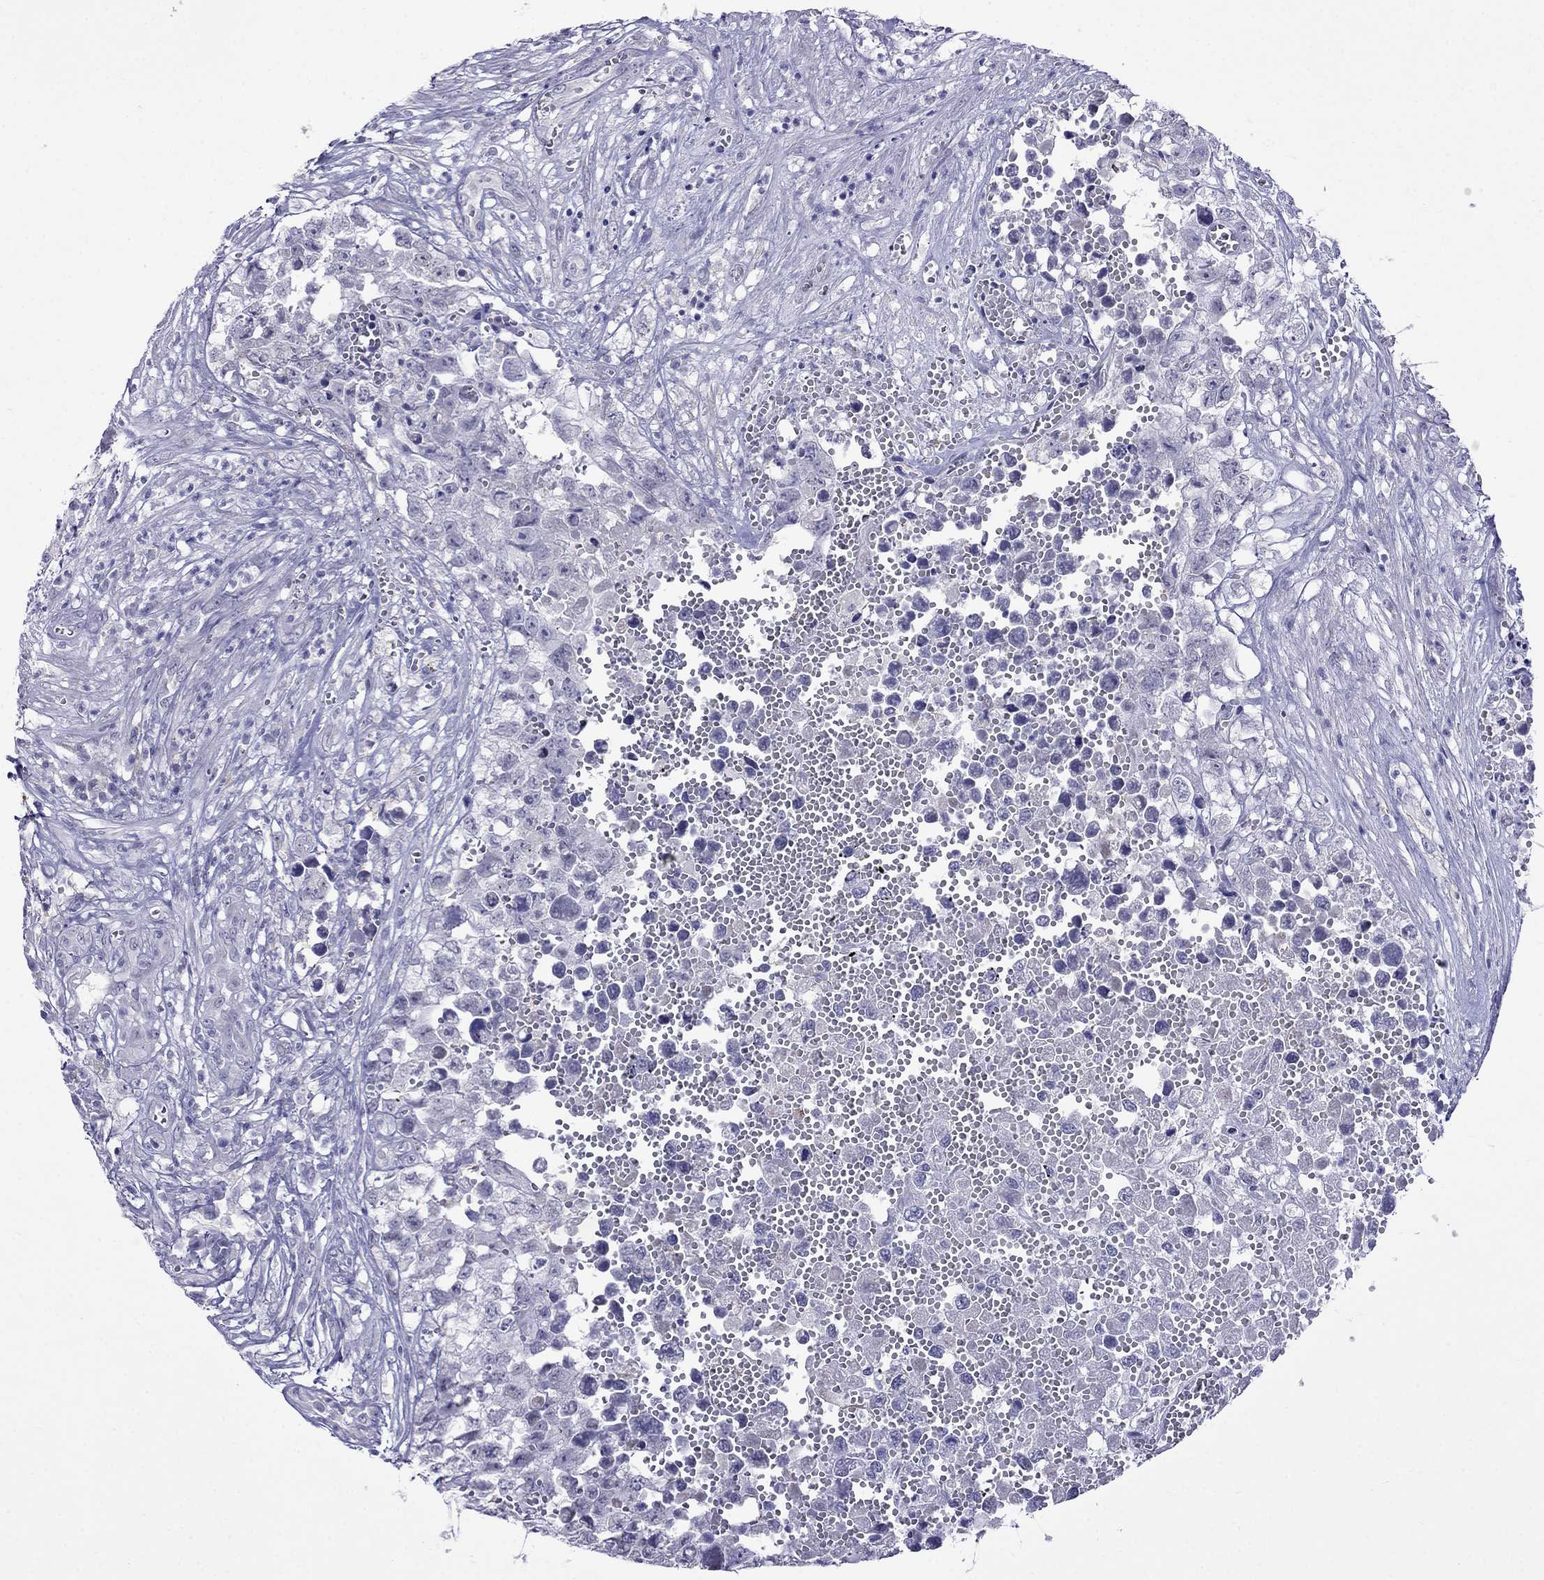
{"staining": {"intensity": "negative", "quantity": "none", "location": "none"}, "tissue": "testis cancer", "cell_type": "Tumor cells", "image_type": "cancer", "snomed": [{"axis": "morphology", "description": "Seminoma, NOS"}, {"axis": "morphology", "description": "Carcinoma, Embryonal, NOS"}, {"axis": "topography", "description": "Testis"}], "caption": "Tumor cells show no significant staining in testis cancer (seminoma).", "gene": "MGP", "patient": {"sex": "male", "age": 22}}